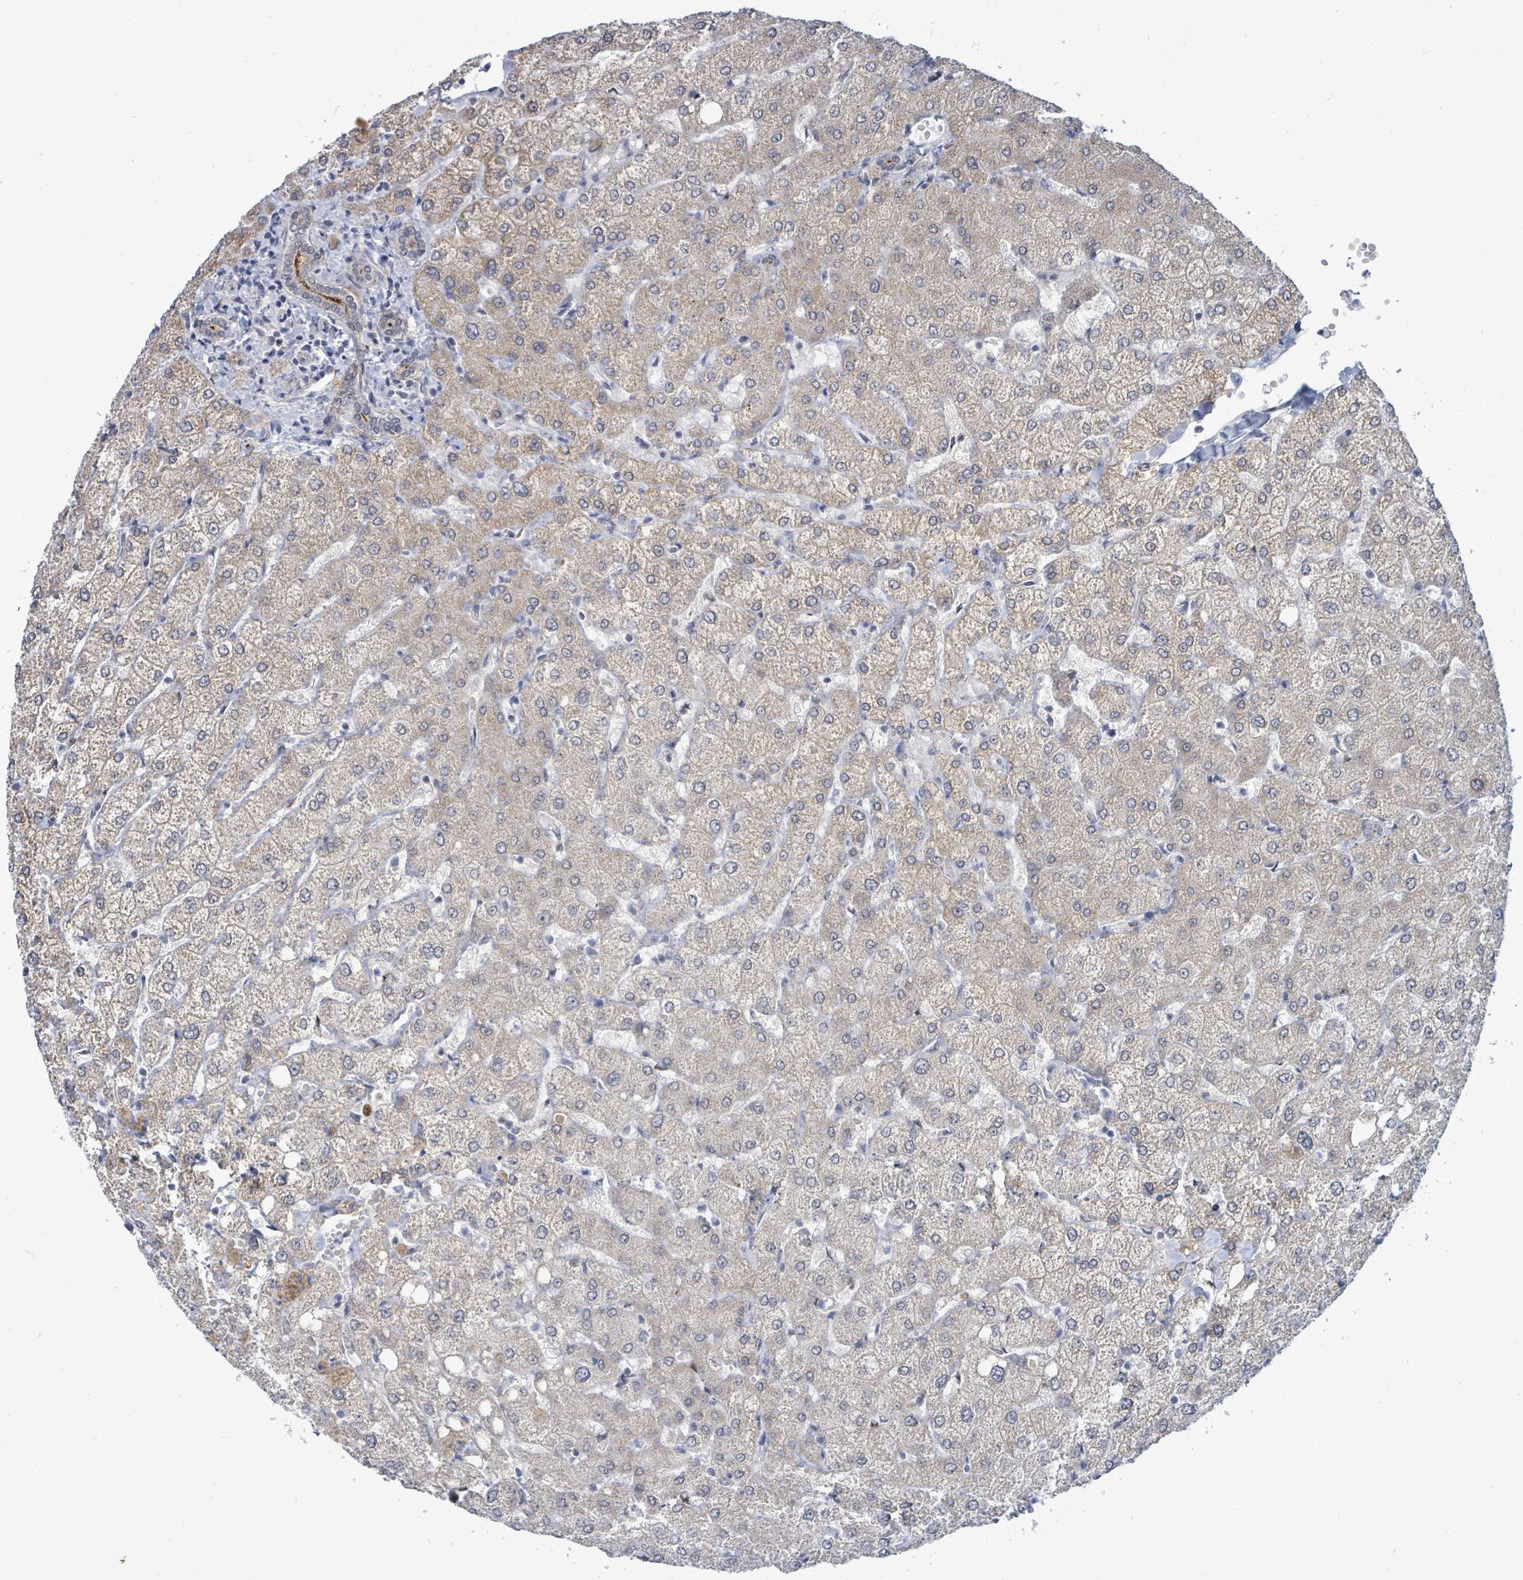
{"staining": {"intensity": "negative", "quantity": "none", "location": "none"}, "tissue": "liver", "cell_type": "Cholangiocytes", "image_type": "normal", "snomed": [{"axis": "morphology", "description": "Normal tissue, NOS"}, {"axis": "topography", "description": "Liver"}], "caption": "Immunohistochemical staining of unremarkable human liver shows no significant expression in cholangiocytes. The staining was performed using DAB (3,3'-diaminobenzidine) to visualize the protein expression in brown, while the nuclei were stained in blue with hematoxylin (Magnification: 20x).", "gene": "ZFPM1", "patient": {"sex": "female", "age": 54}}